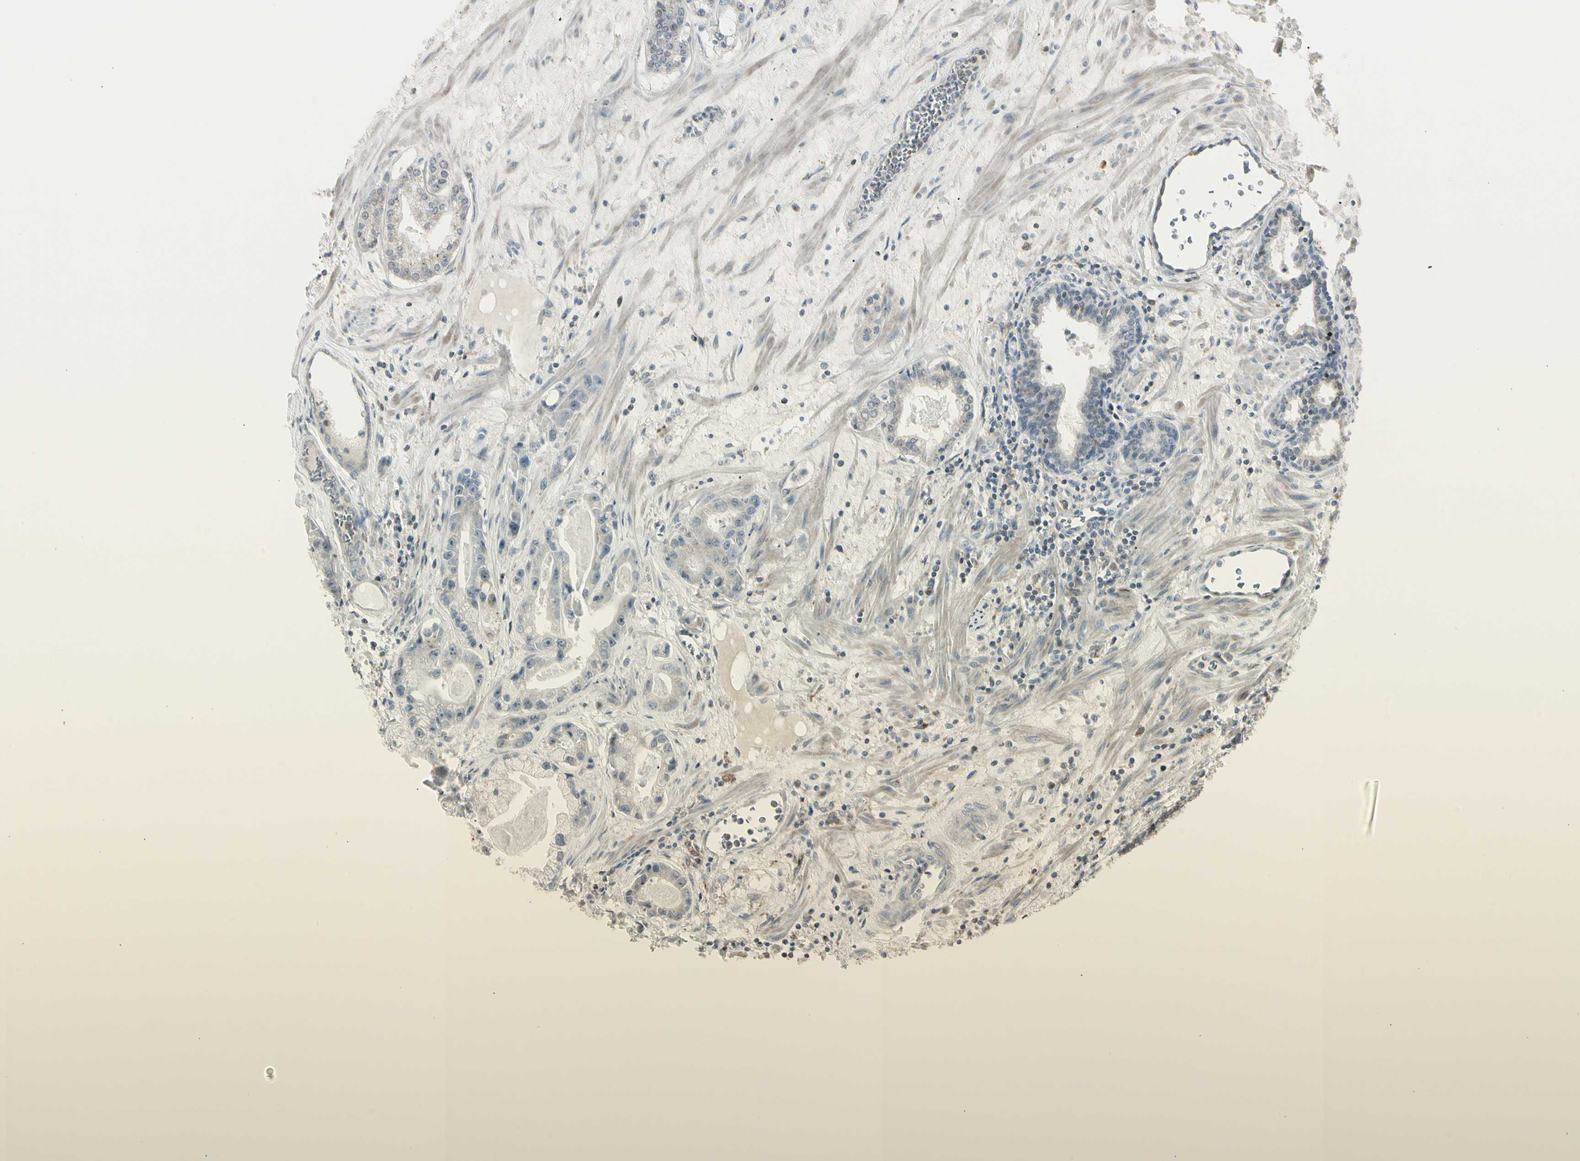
{"staining": {"intensity": "weak", "quantity": "<25%", "location": "cytoplasmic/membranous,nuclear"}, "tissue": "prostate cancer", "cell_type": "Tumor cells", "image_type": "cancer", "snomed": [{"axis": "morphology", "description": "Adenocarcinoma, Low grade"}, {"axis": "topography", "description": "Prostate"}], "caption": "Prostate cancer (low-grade adenocarcinoma) was stained to show a protein in brown. There is no significant expression in tumor cells.", "gene": "TMEM176A", "patient": {"sex": "male", "age": 59}}